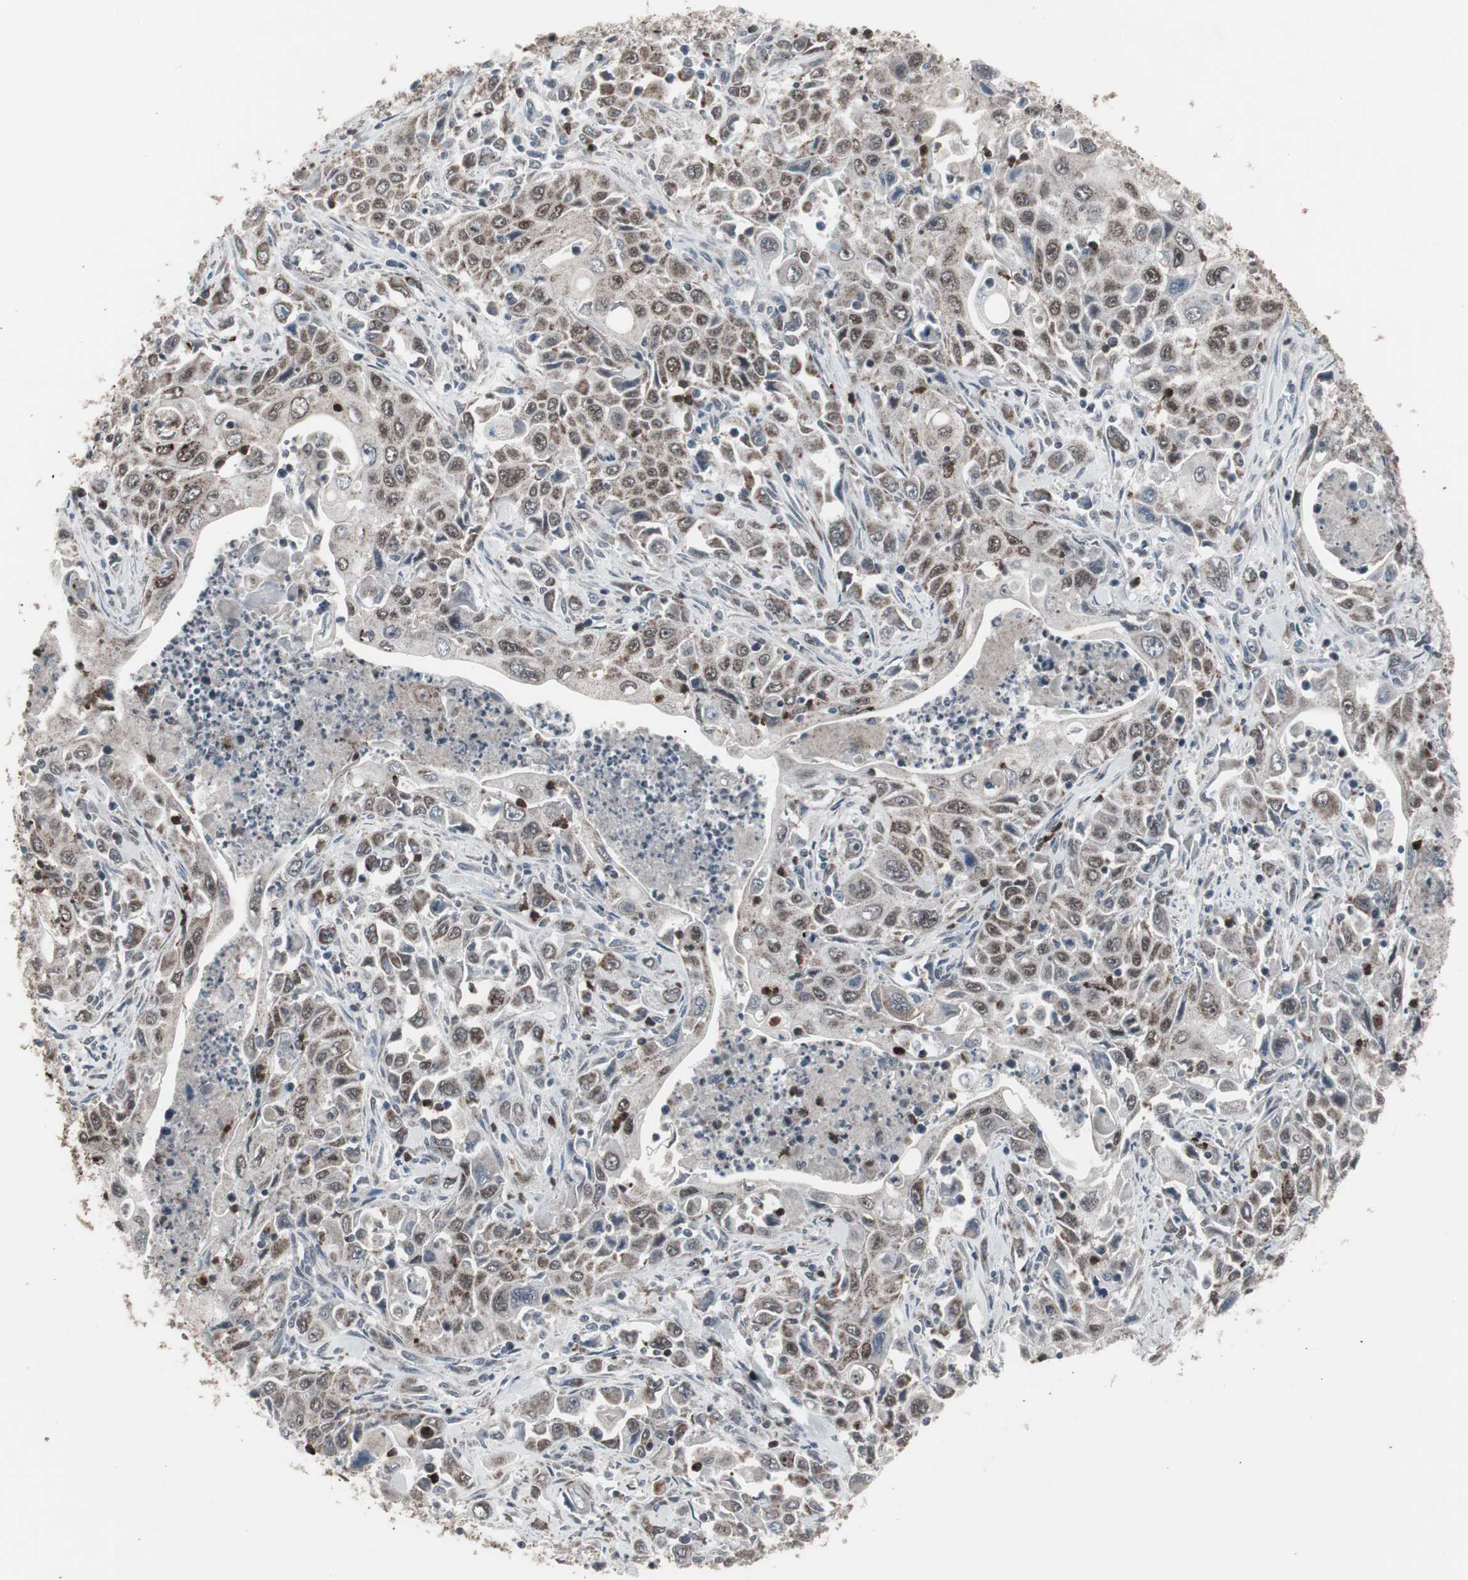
{"staining": {"intensity": "moderate", "quantity": ">75%", "location": "nuclear"}, "tissue": "pancreatic cancer", "cell_type": "Tumor cells", "image_type": "cancer", "snomed": [{"axis": "morphology", "description": "Adenocarcinoma, NOS"}, {"axis": "topography", "description": "Pancreas"}], "caption": "The micrograph exhibits immunohistochemical staining of adenocarcinoma (pancreatic). There is moderate nuclear positivity is identified in approximately >75% of tumor cells. The staining was performed using DAB, with brown indicating positive protein expression. Nuclei are stained blue with hematoxylin.", "gene": "RXRA", "patient": {"sex": "male", "age": 70}}